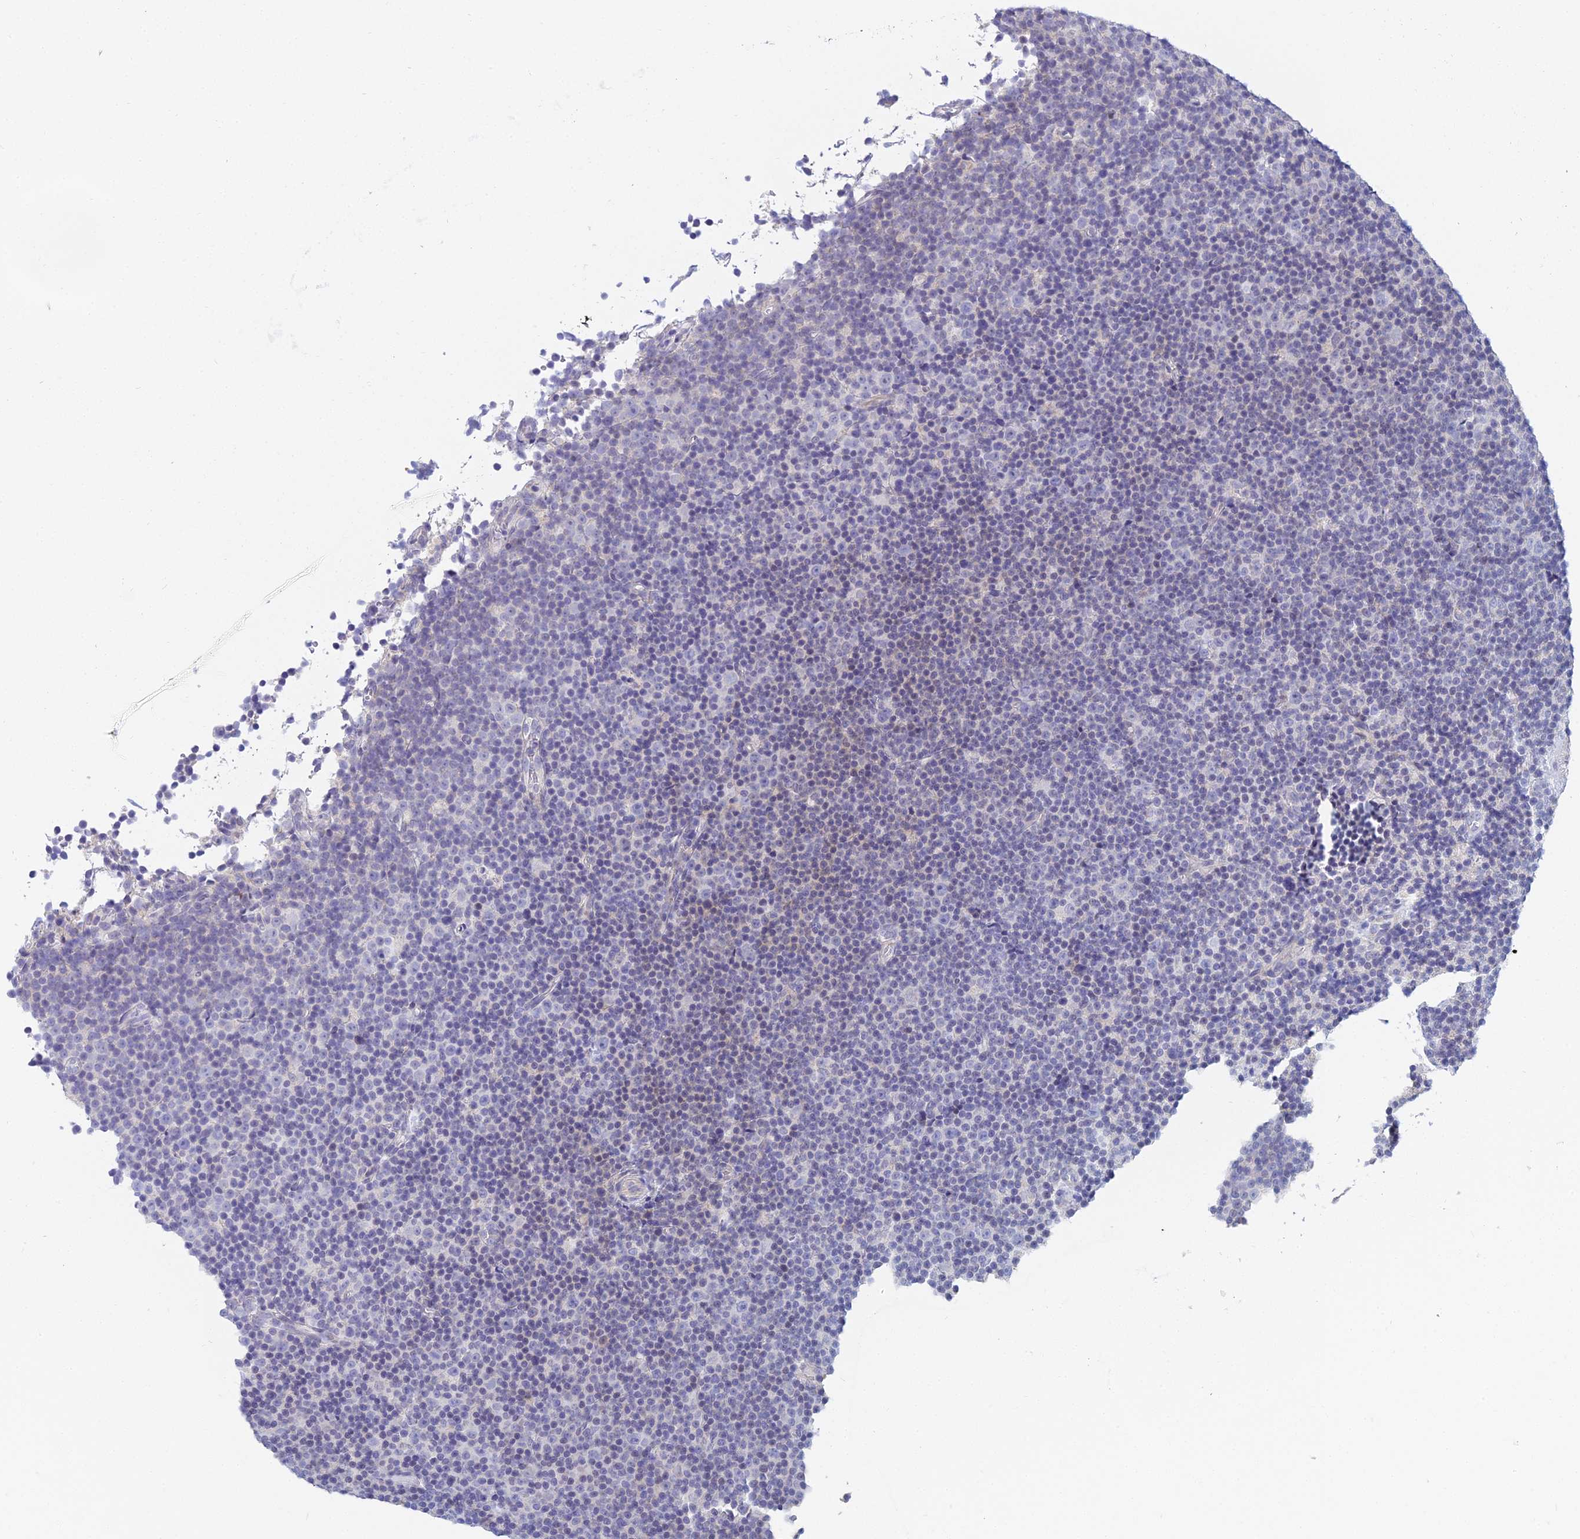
{"staining": {"intensity": "negative", "quantity": "none", "location": "none"}, "tissue": "lymphoma", "cell_type": "Tumor cells", "image_type": "cancer", "snomed": [{"axis": "morphology", "description": "Malignant lymphoma, non-Hodgkin's type, Low grade"}, {"axis": "topography", "description": "Lymph node"}], "caption": "DAB immunohistochemical staining of low-grade malignant lymphoma, non-Hodgkin's type reveals no significant positivity in tumor cells.", "gene": "CFAP206", "patient": {"sex": "female", "age": 67}}